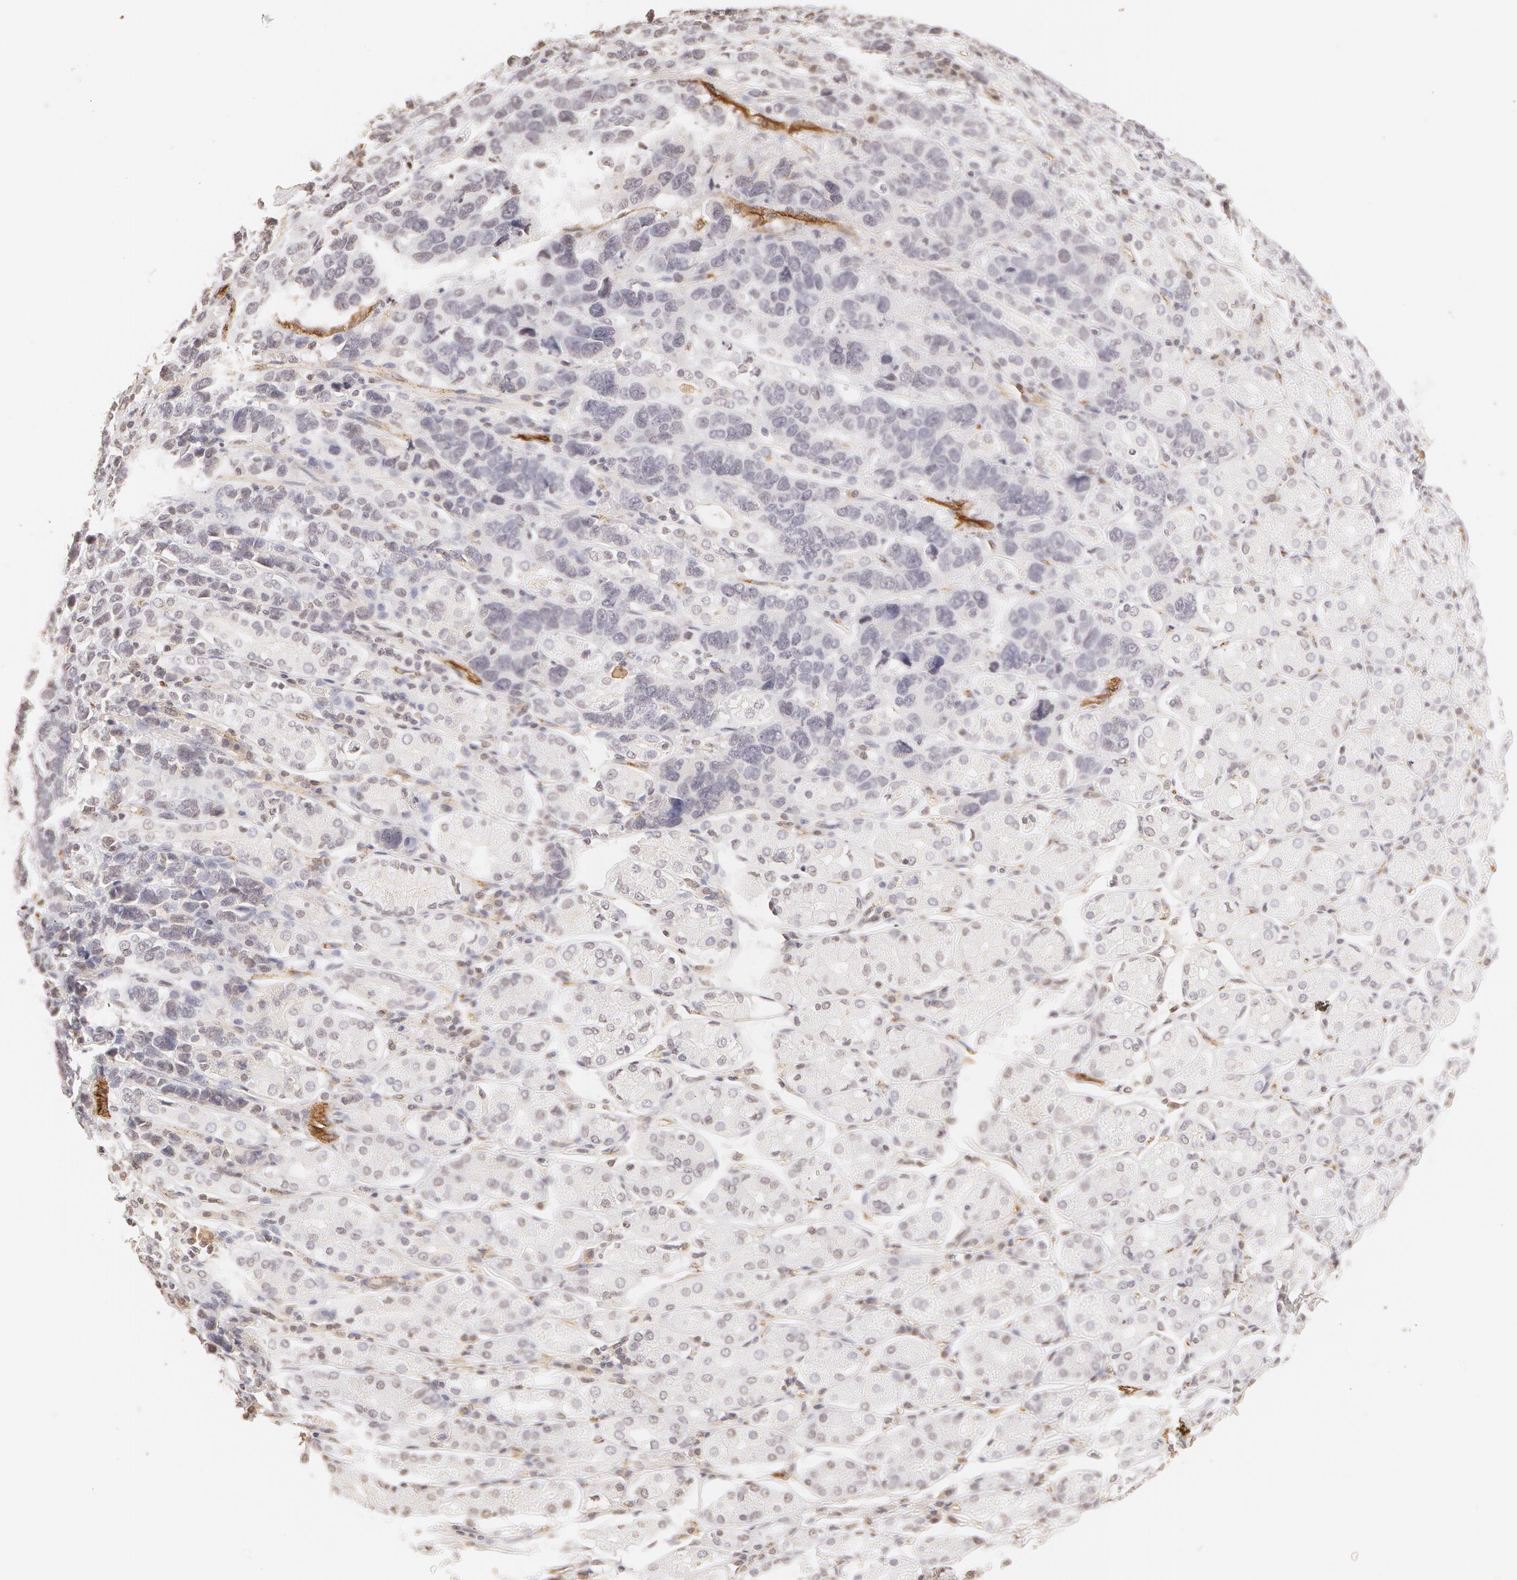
{"staining": {"intensity": "negative", "quantity": "none", "location": "none"}, "tissue": "stomach cancer", "cell_type": "Tumor cells", "image_type": "cancer", "snomed": [{"axis": "morphology", "description": "Adenocarcinoma, NOS"}, {"axis": "topography", "description": "Stomach, upper"}], "caption": "High power microscopy image of an immunohistochemistry photomicrograph of stomach cancer (adenocarcinoma), revealing no significant expression in tumor cells.", "gene": "VWF", "patient": {"sex": "male", "age": 71}}